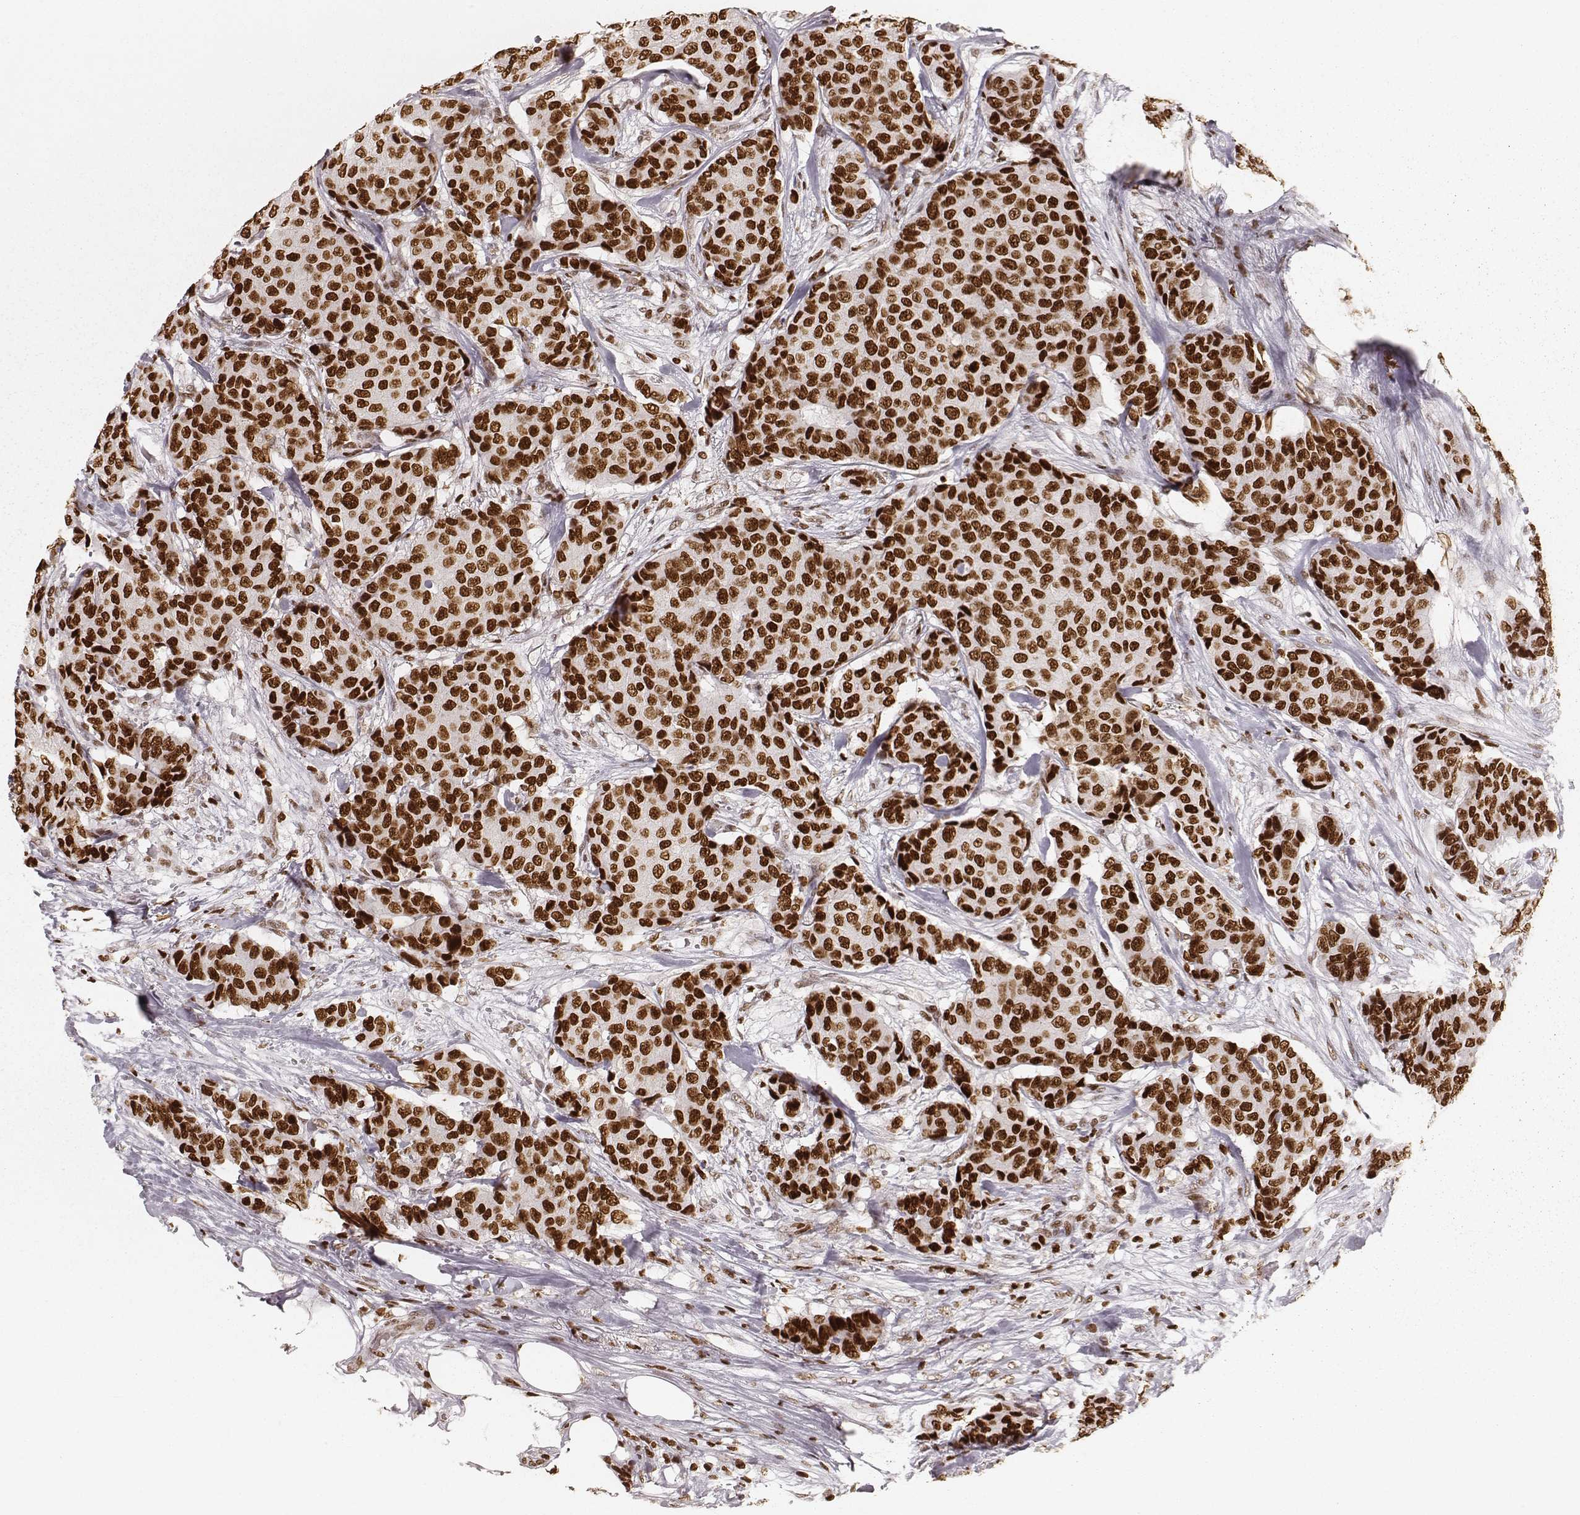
{"staining": {"intensity": "strong", "quantity": ">75%", "location": "nuclear"}, "tissue": "breast cancer", "cell_type": "Tumor cells", "image_type": "cancer", "snomed": [{"axis": "morphology", "description": "Duct carcinoma"}, {"axis": "topography", "description": "Breast"}], "caption": "This photomicrograph demonstrates immunohistochemistry staining of breast intraductal carcinoma, with high strong nuclear positivity in about >75% of tumor cells.", "gene": "PARP1", "patient": {"sex": "female", "age": 75}}